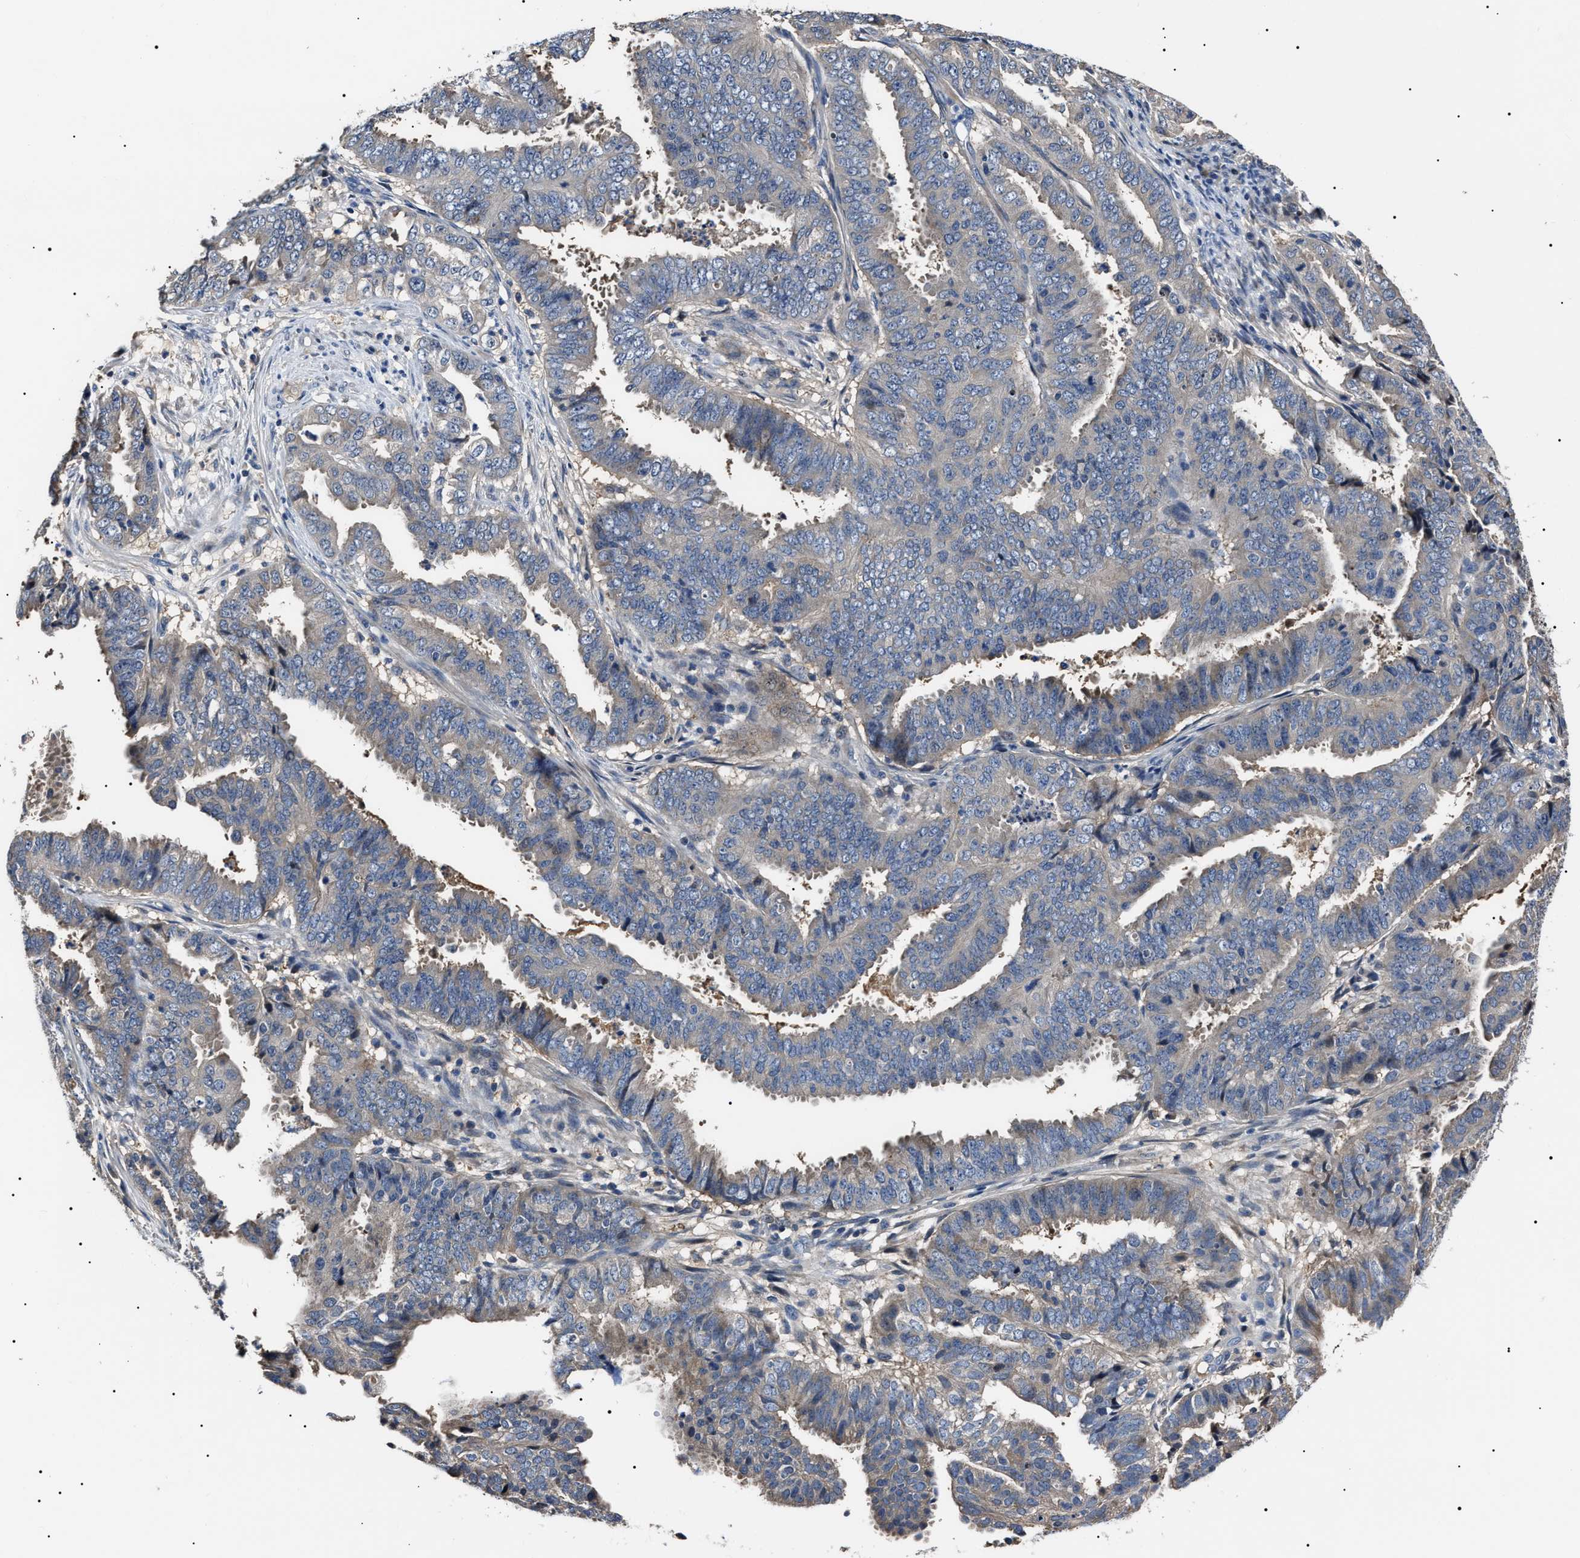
{"staining": {"intensity": "negative", "quantity": "none", "location": "none"}, "tissue": "endometrial cancer", "cell_type": "Tumor cells", "image_type": "cancer", "snomed": [{"axis": "morphology", "description": "Adenocarcinoma, NOS"}, {"axis": "topography", "description": "Endometrium"}], "caption": "DAB immunohistochemical staining of human endometrial cancer (adenocarcinoma) displays no significant staining in tumor cells.", "gene": "IFT81", "patient": {"sex": "female", "age": 51}}